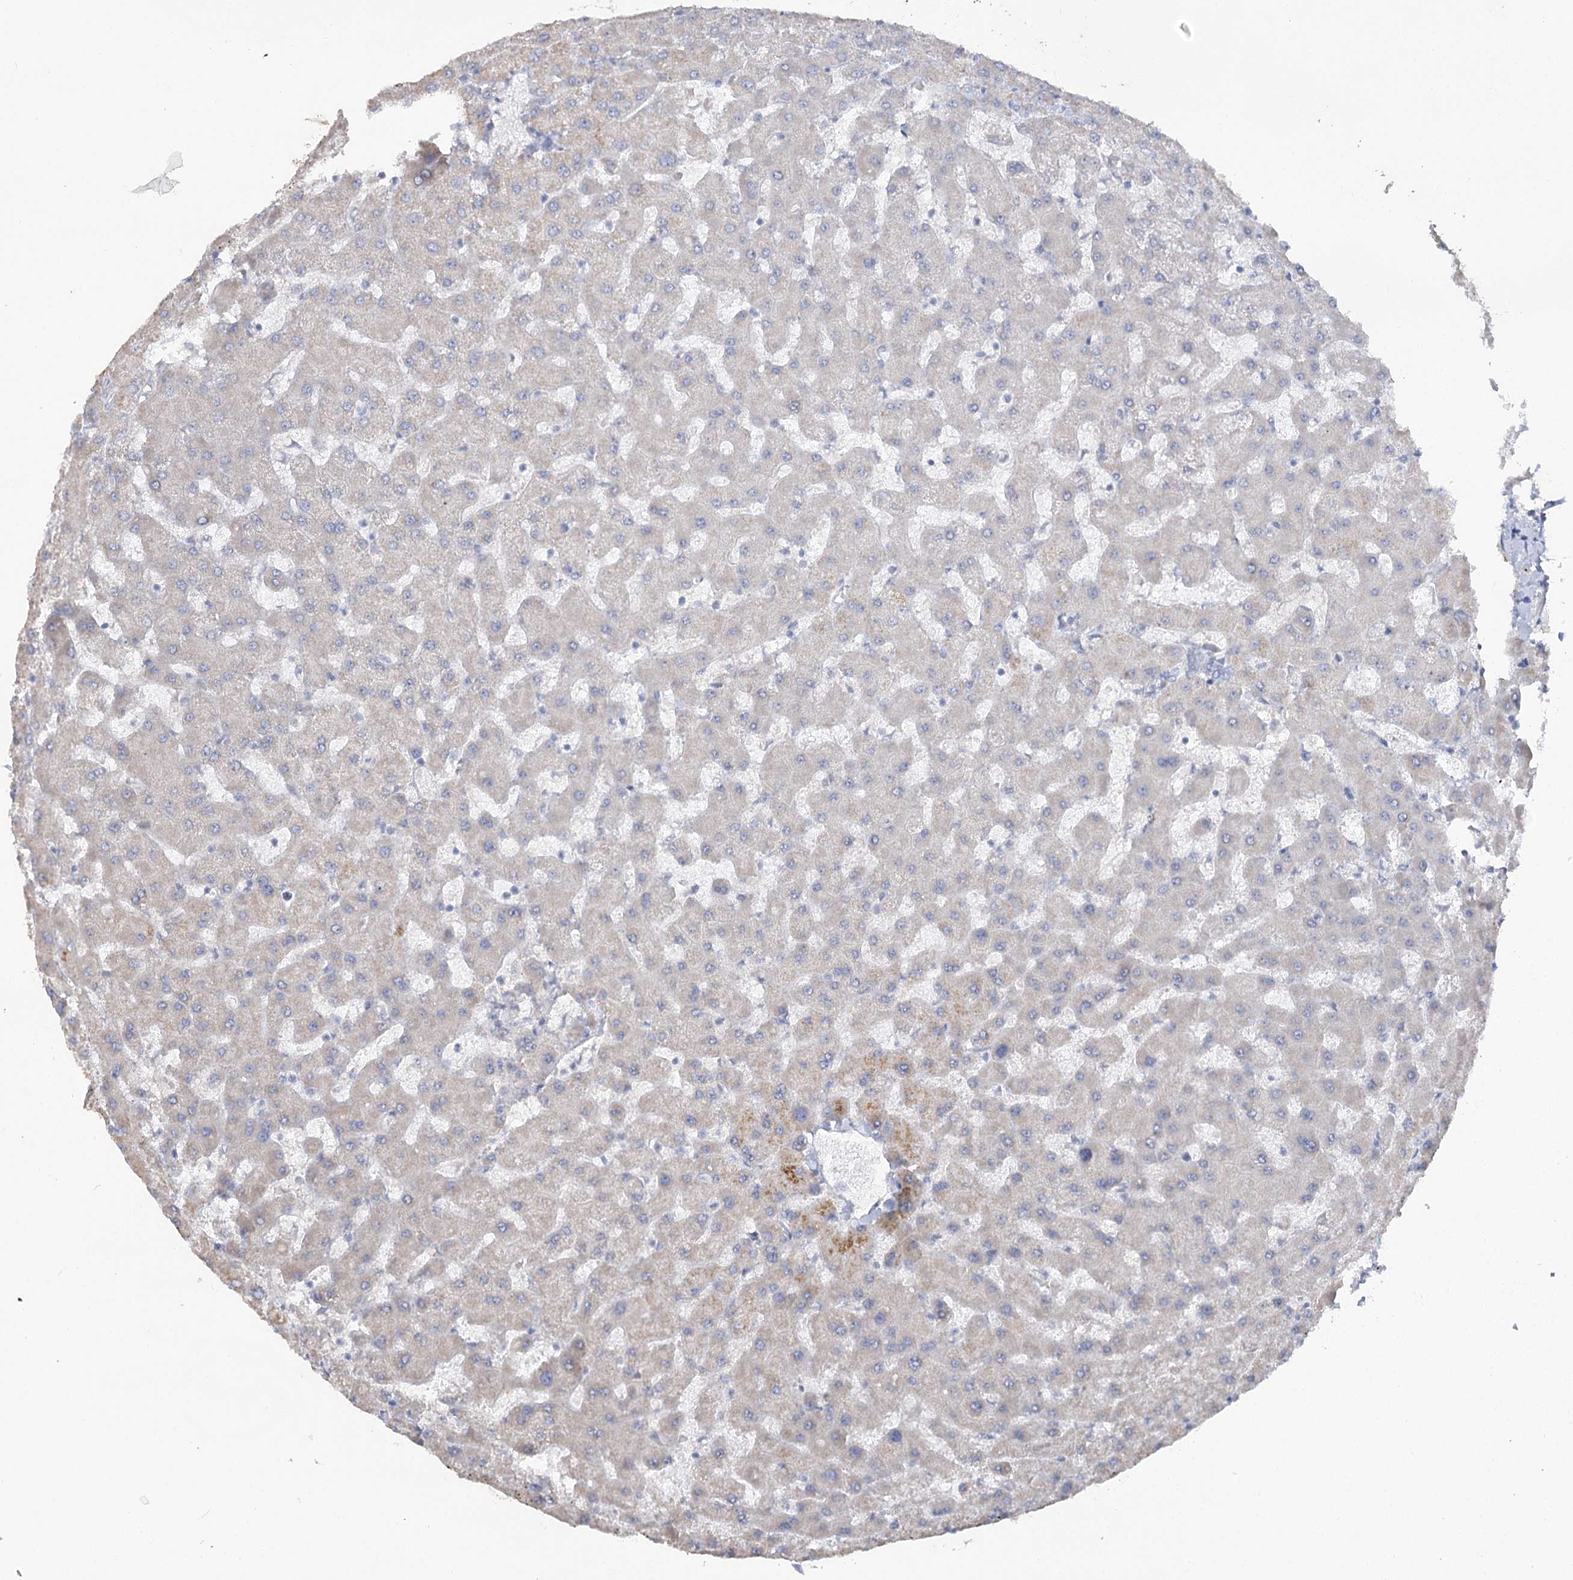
{"staining": {"intensity": "negative", "quantity": "none", "location": "none"}, "tissue": "liver", "cell_type": "Cholangiocytes", "image_type": "normal", "snomed": [{"axis": "morphology", "description": "Normal tissue, NOS"}, {"axis": "topography", "description": "Liver"}], "caption": "High magnification brightfield microscopy of unremarkable liver stained with DAB (brown) and counterstained with hematoxylin (blue): cholangiocytes show no significant positivity. (Brightfield microscopy of DAB IHC at high magnification).", "gene": "TMEM187", "patient": {"sex": "female", "age": 63}}